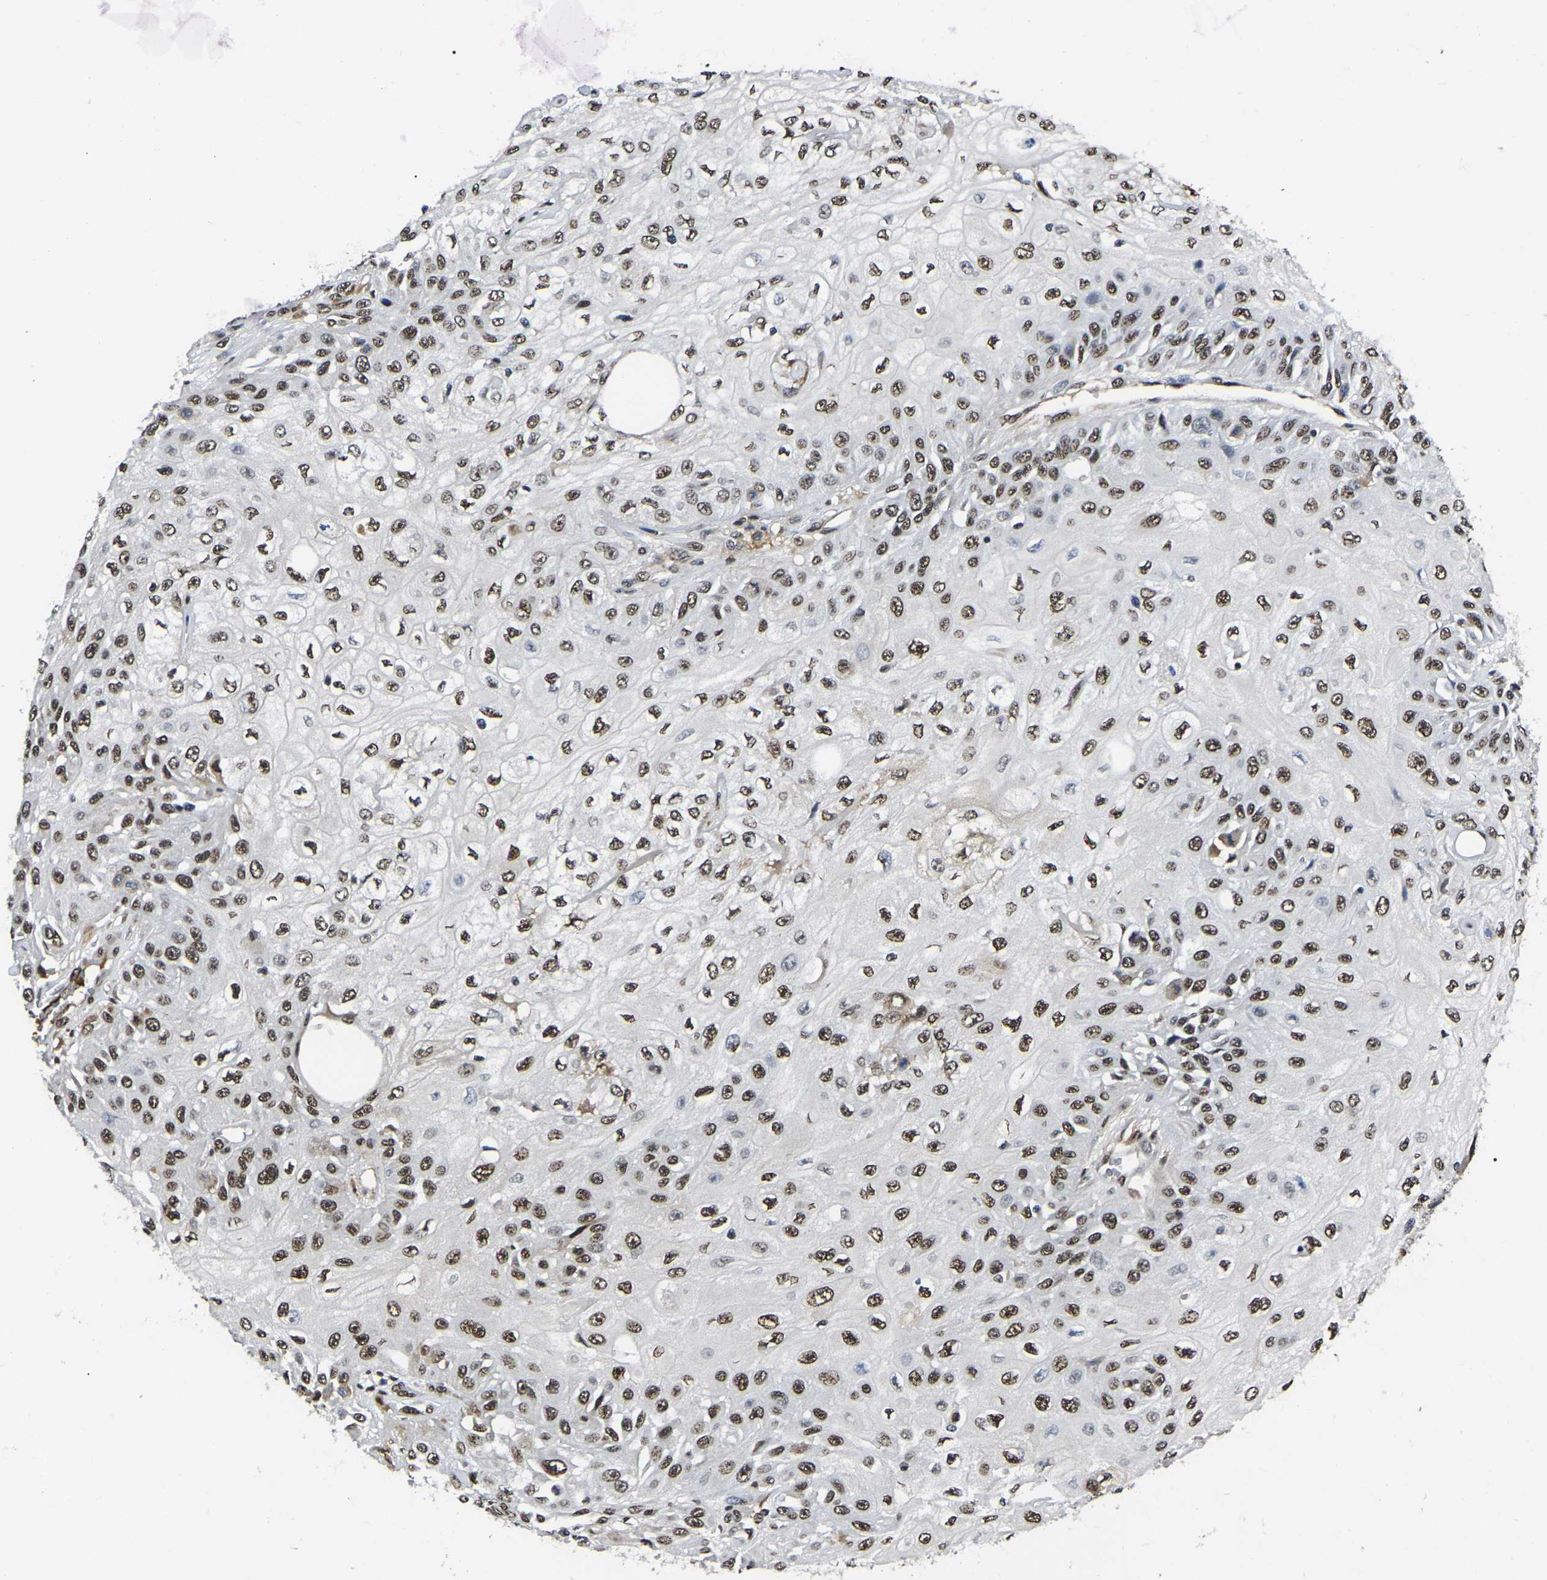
{"staining": {"intensity": "moderate", "quantity": ">75%", "location": "nuclear"}, "tissue": "skin cancer", "cell_type": "Tumor cells", "image_type": "cancer", "snomed": [{"axis": "morphology", "description": "Squamous cell carcinoma, NOS"}, {"axis": "morphology", "description": "Squamous cell carcinoma, metastatic, NOS"}, {"axis": "topography", "description": "Skin"}, {"axis": "topography", "description": "Lymph node"}], "caption": "This micrograph displays metastatic squamous cell carcinoma (skin) stained with immunohistochemistry (IHC) to label a protein in brown. The nuclear of tumor cells show moderate positivity for the protein. Nuclei are counter-stained blue.", "gene": "TRIM35", "patient": {"sex": "male", "age": 75}}